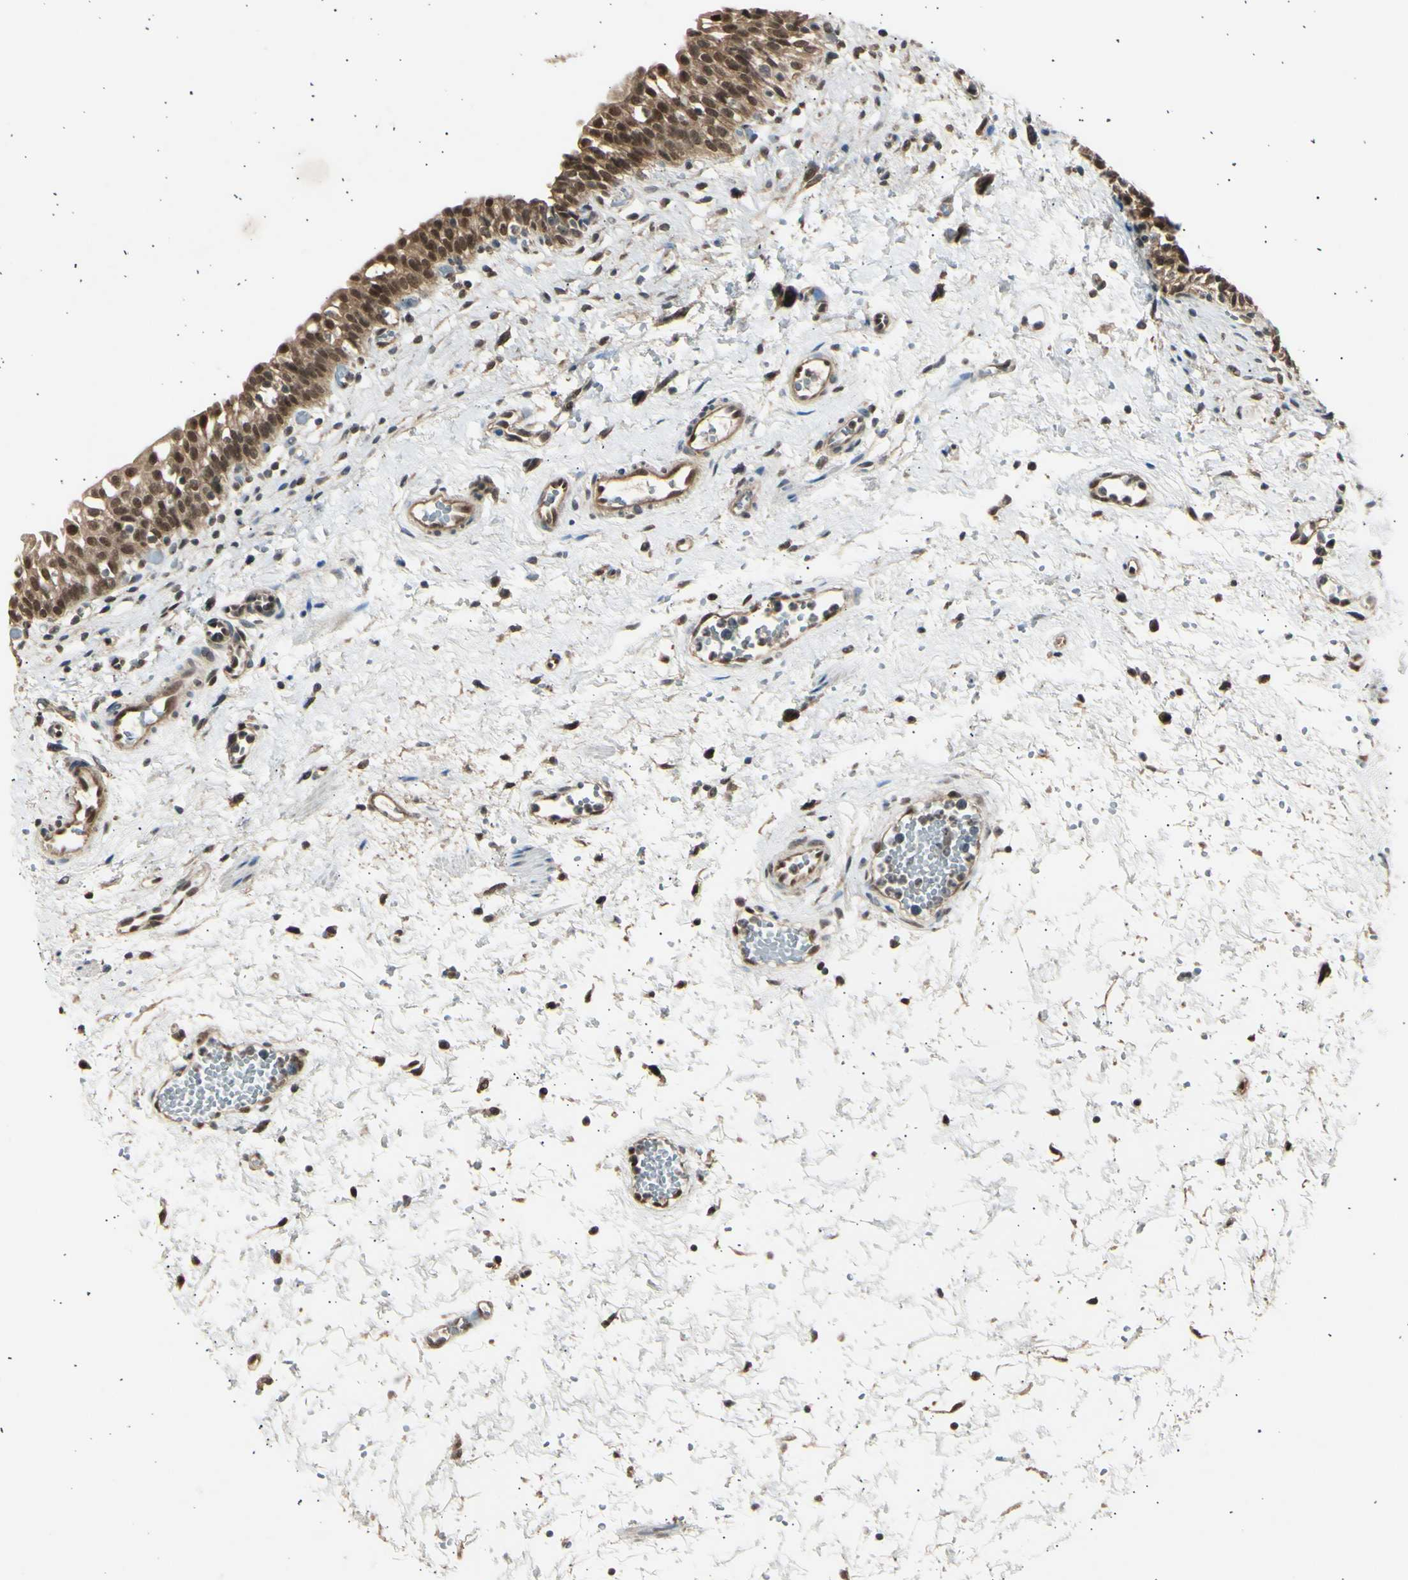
{"staining": {"intensity": "strong", "quantity": ">75%", "location": "cytoplasmic/membranous,nuclear"}, "tissue": "urinary bladder", "cell_type": "Urothelial cells", "image_type": "normal", "snomed": [{"axis": "morphology", "description": "Normal tissue, NOS"}, {"axis": "topography", "description": "Urinary bladder"}], "caption": "Immunohistochemistry micrograph of benign urinary bladder: urinary bladder stained using immunohistochemistry (IHC) demonstrates high levels of strong protein expression localized specifically in the cytoplasmic/membranous,nuclear of urothelial cells, appearing as a cytoplasmic/membranous,nuclear brown color.", "gene": "PSMD5", "patient": {"sex": "male", "age": 55}}